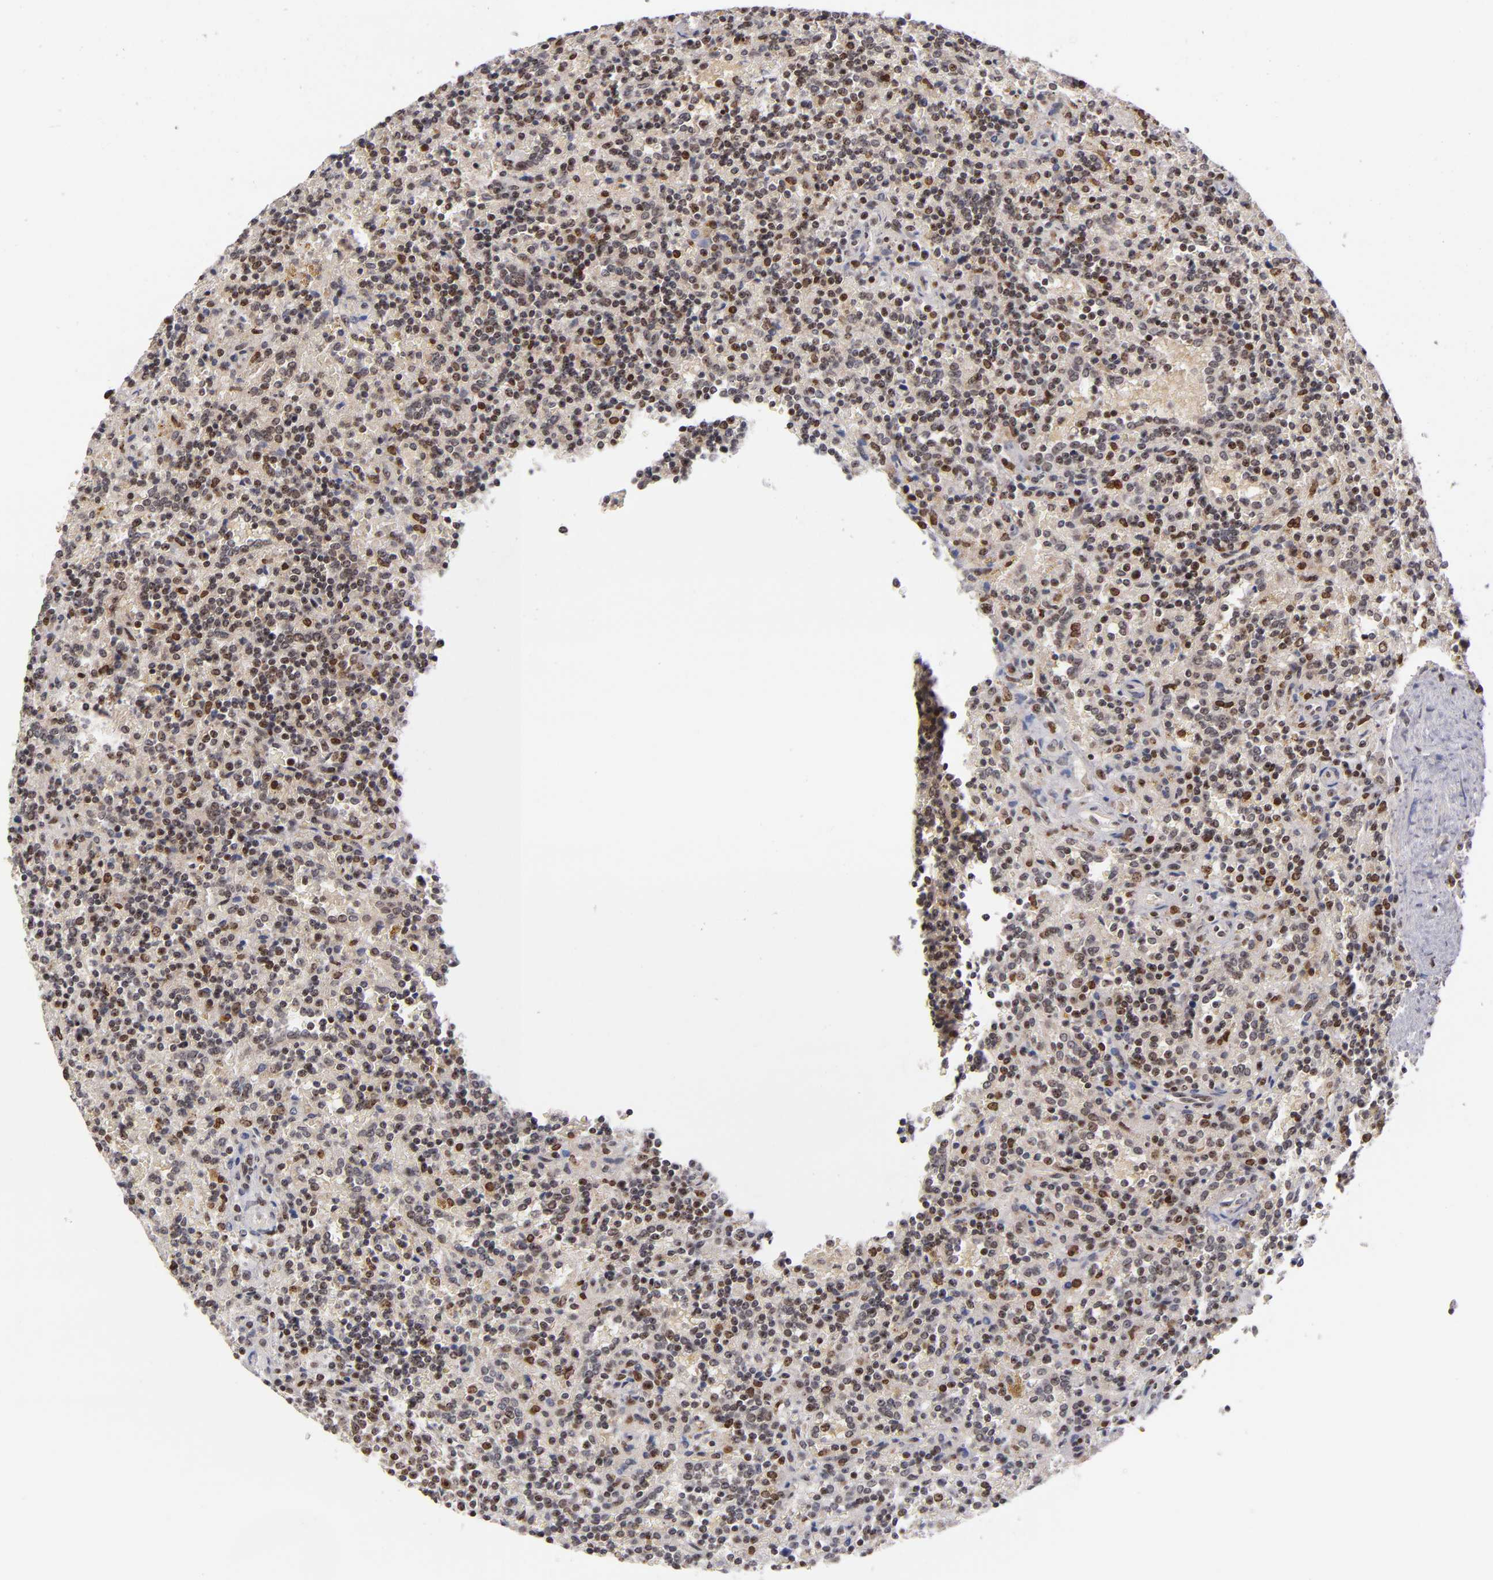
{"staining": {"intensity": "weak", "quantity": "25%-75%", "location": "cytoplasmic/membranous,nuclear"}, "tissue": "lymphoma", "cell_type": "Tumor cells", "image_type": "cancer", "snomed": [{"axis": "morphology", "description": "Malignant lymphoma, non-Hodgkin's type, Low grade"}, {"axis": "topography", "description": "Spleen"}], "caption": "A low amount of weak cytoplasmic/membranous and nuclear expression is seen in about 25%-75% of tumor cells in lymphoma tissue. (DAB = brown stain, brightfield microscopy at high magnification).", "gene": "PCNX4", "patient": {"sex": "male", "age": 67}}